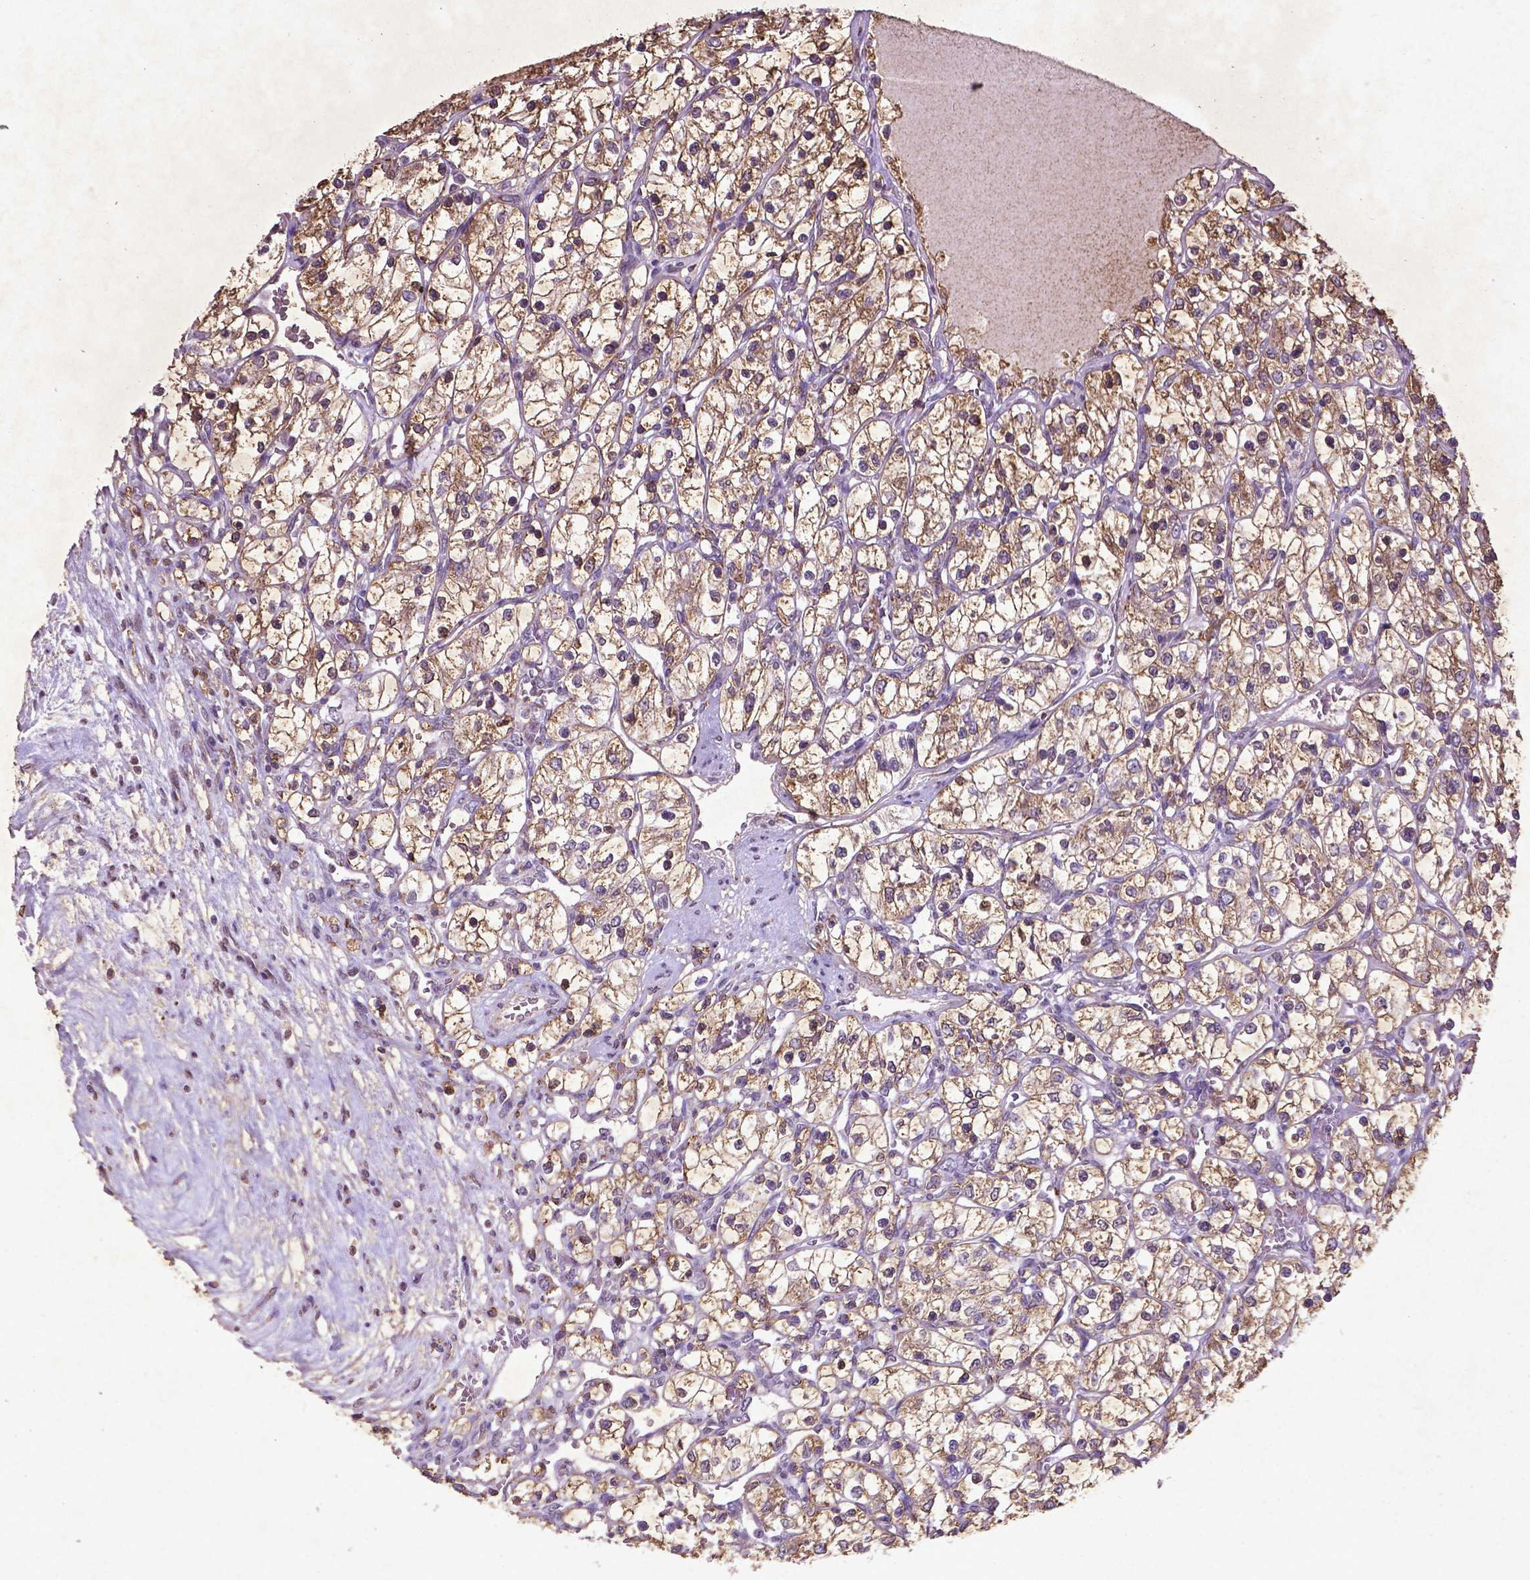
{"staining": {"intensity": "moderate", "quantity": ">75%", "location": "cytoplasmic/membranous"}, "tissue": "renal cancer", "cell_type": "Tumor cells", "image_type": "cancer", "snomed": [{"axis": "morphology", "description": "Adenocarcinoma, NOS"}, {"axis": "topography", "description": "Kidney"}], "caption": "This is a micrograph of immunohistochemistry staining of renal cancer, which shows moderate positivity in the cytoplasmic/membranous of tumor cells.", "gene": "MTOR", "patient": {"sex": "female", "age": 69}}